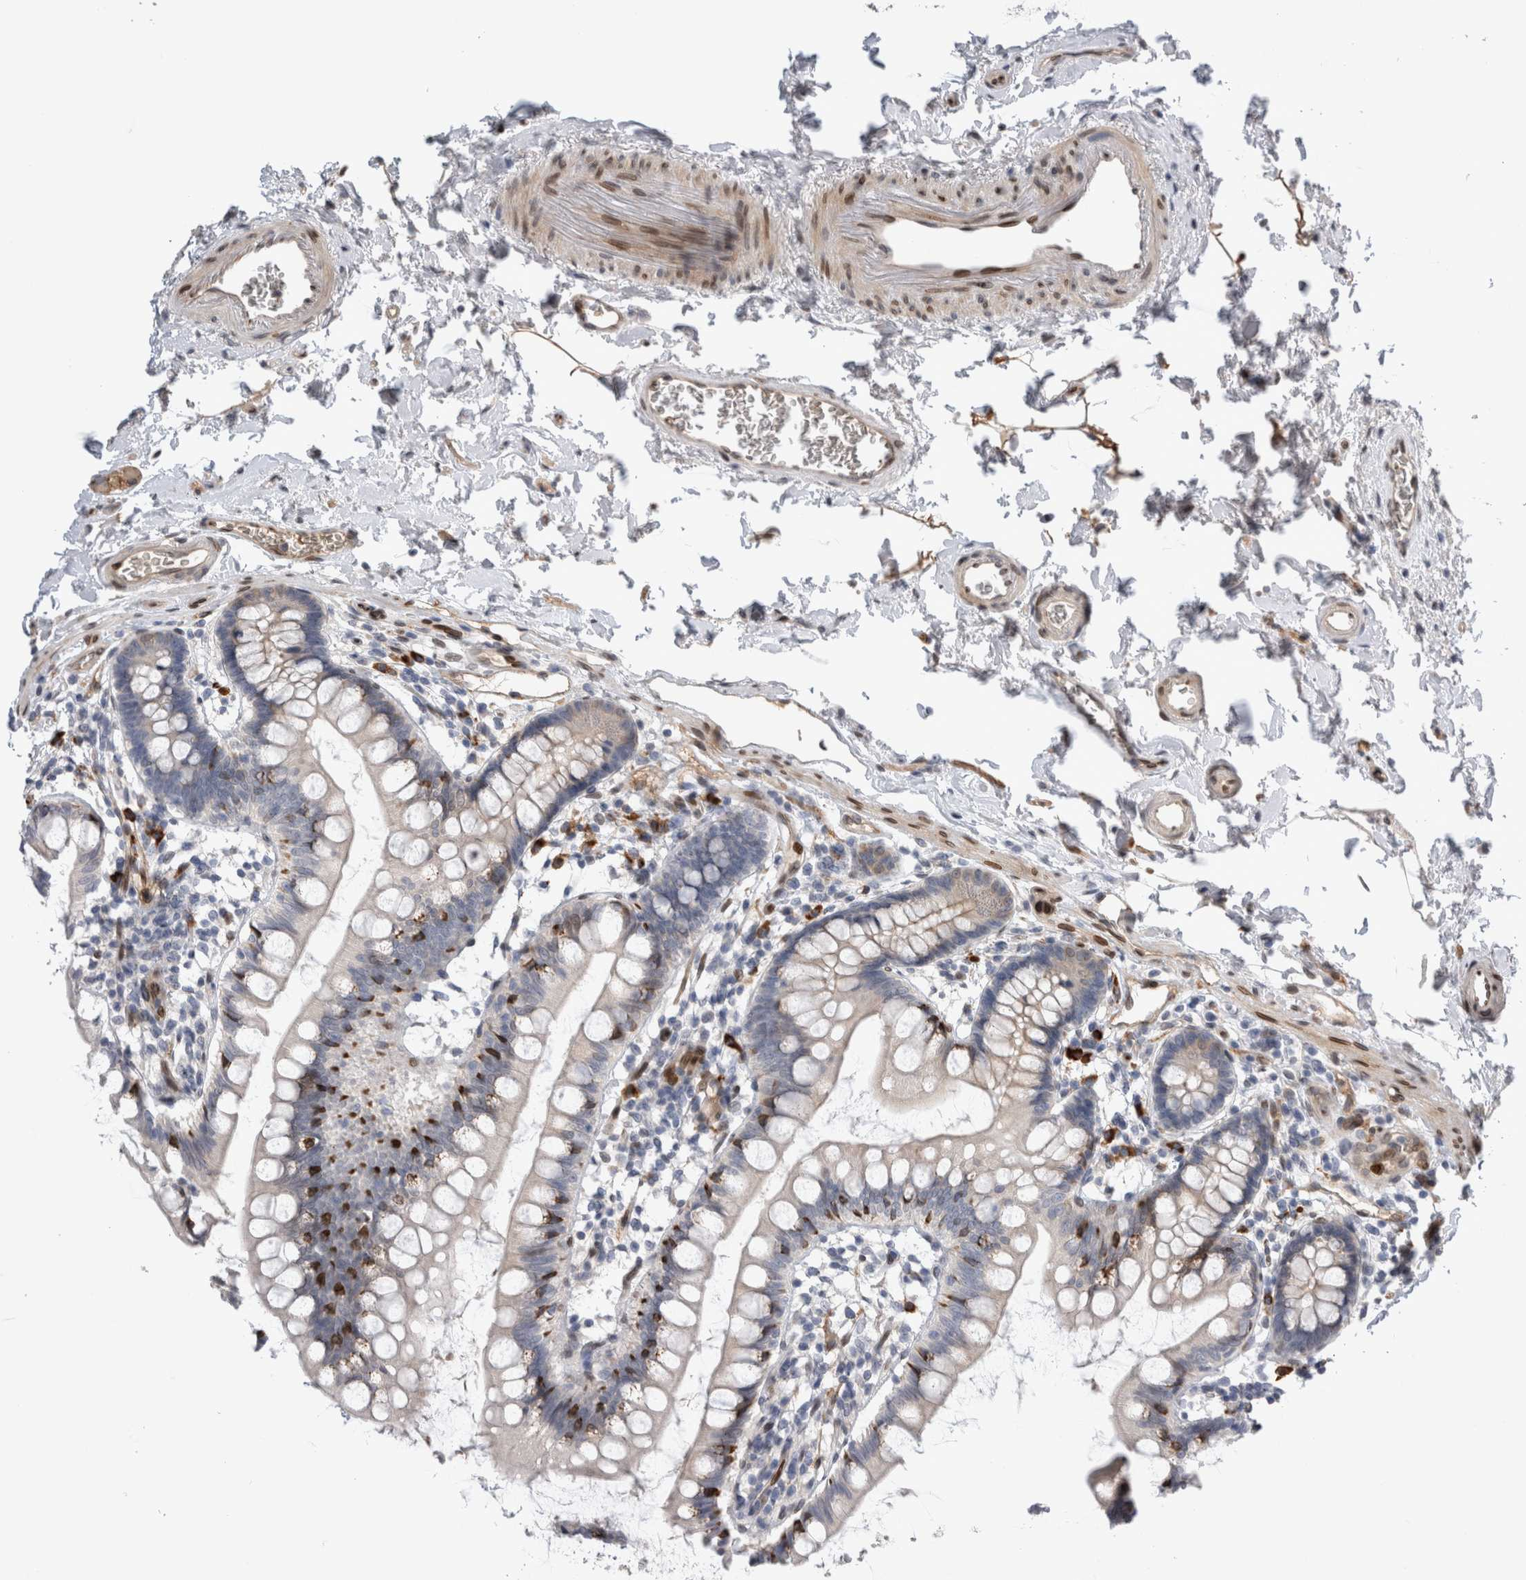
{"staining": {"intensity": "moderate", "quantity": "<25%", "location": "nuclear"}, "tissue": "small intestine", "cell_type": "Glandular cells", "image_type": "normal", "snomed": [{"axis": "morphology", "description": "Normal tissue, NOS"}, {"axis": "topography", "description": "Small intestine"}], "caption": "Normal small intestine was stained to show a protein in brown. There is low levels of moderate nuclear positivity in about <25% of glandular cells. The staining was performed using DAB (3,3'-diaminobenzidine), with brown indicating positive protein expression. Nuclei are stained blue with hematoxylin.", "gene": "DMTN", "patient": {"sex": "female", "age": 84}}